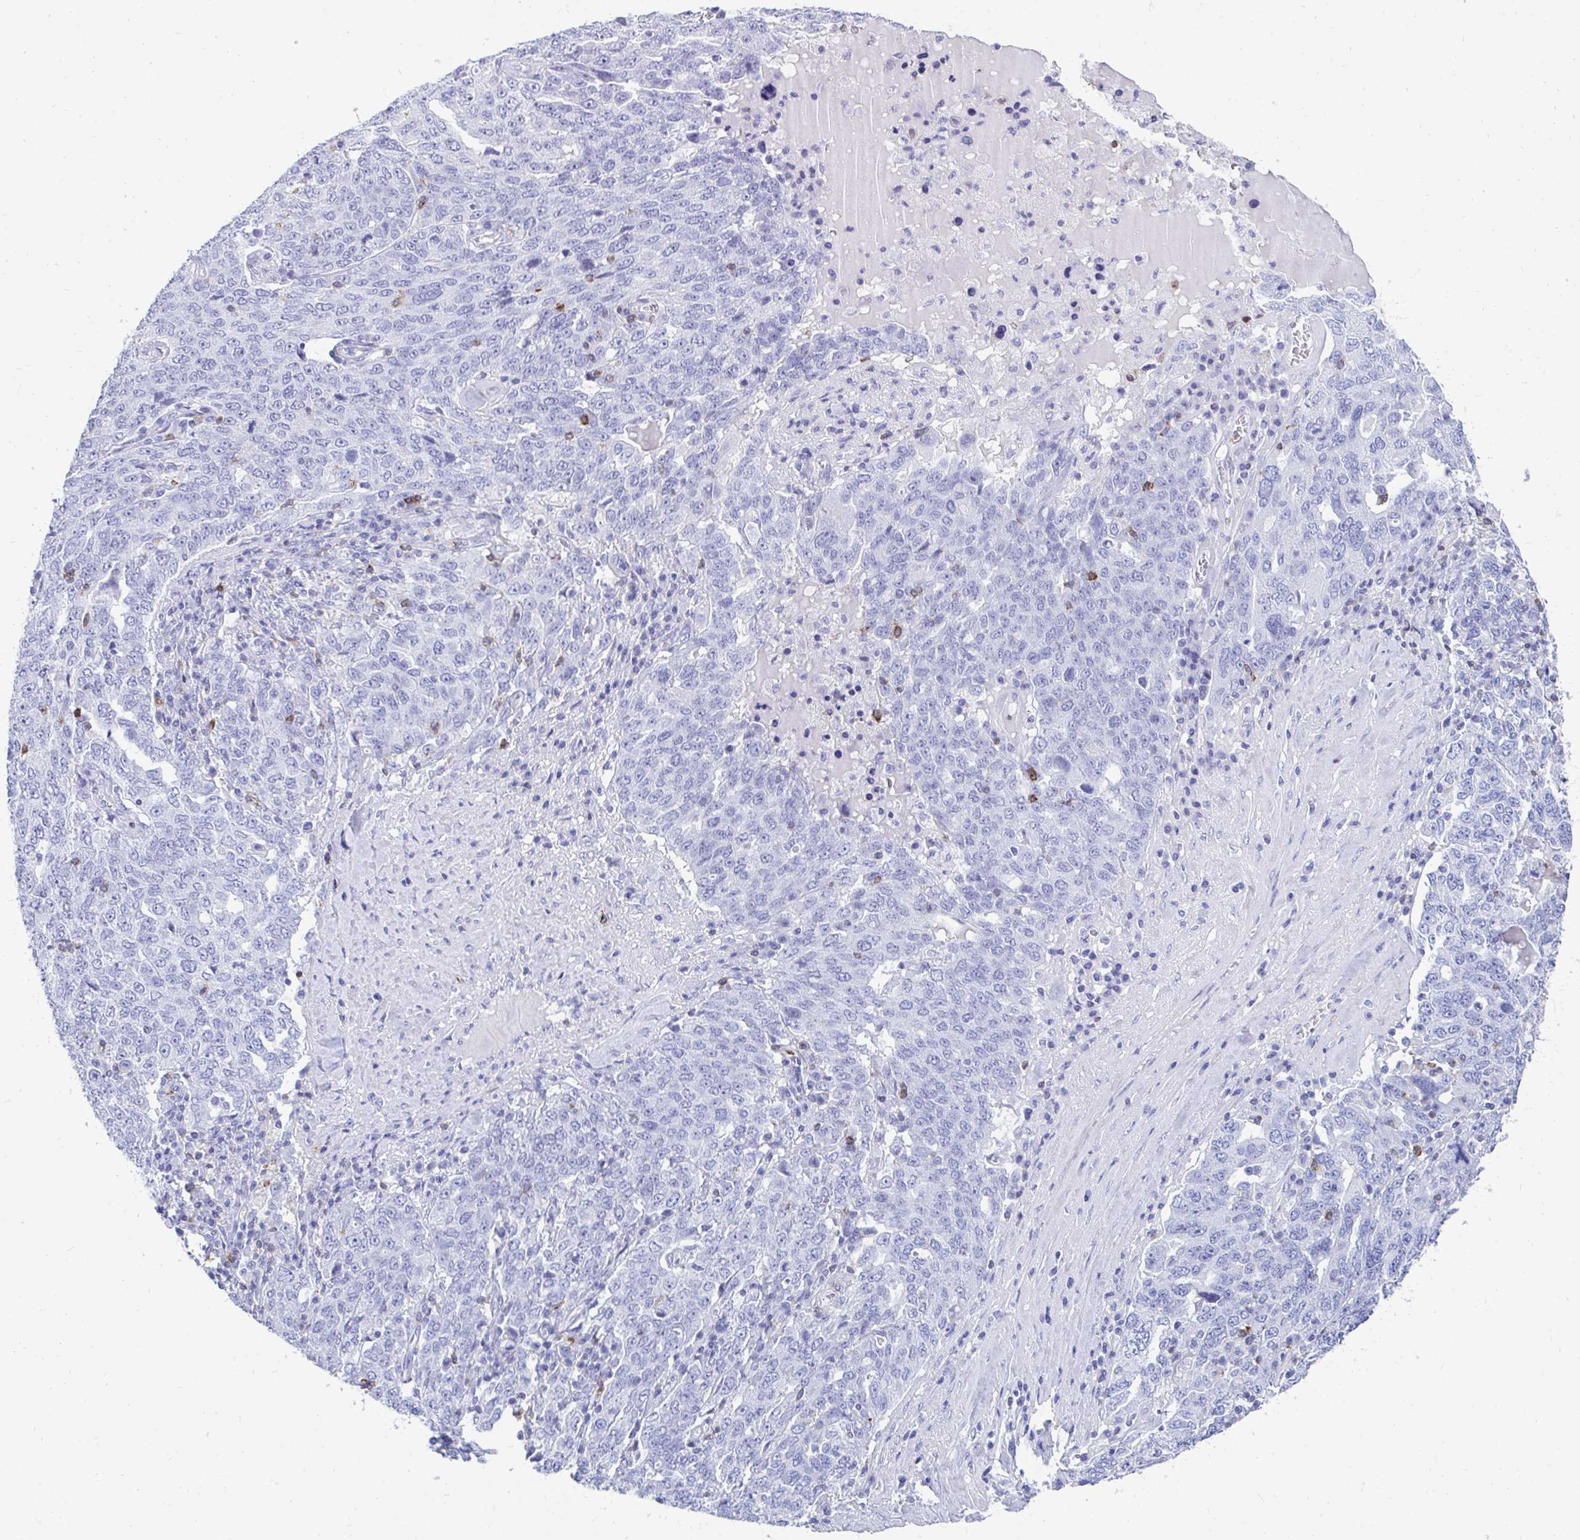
{"staining": {"intensity": "negative", "quantity": "none", "location": "none"}, "tissue": "ovarian cancer", "cell_type": "Tumor cells", "image_type": "cancer", "snomed": [{"axis": "morphology", "description": "Carcinoma, endometroid"}, {"axis": "topography", "description": "Ovary"}], "caption": "Human endometroid carcinoma (ovarian) stained for a protein using immunohistochemistry demonstrates no positivity in tumor cells.", "gene": "CD7", "patient": {"sex": "female", "age": 62}}